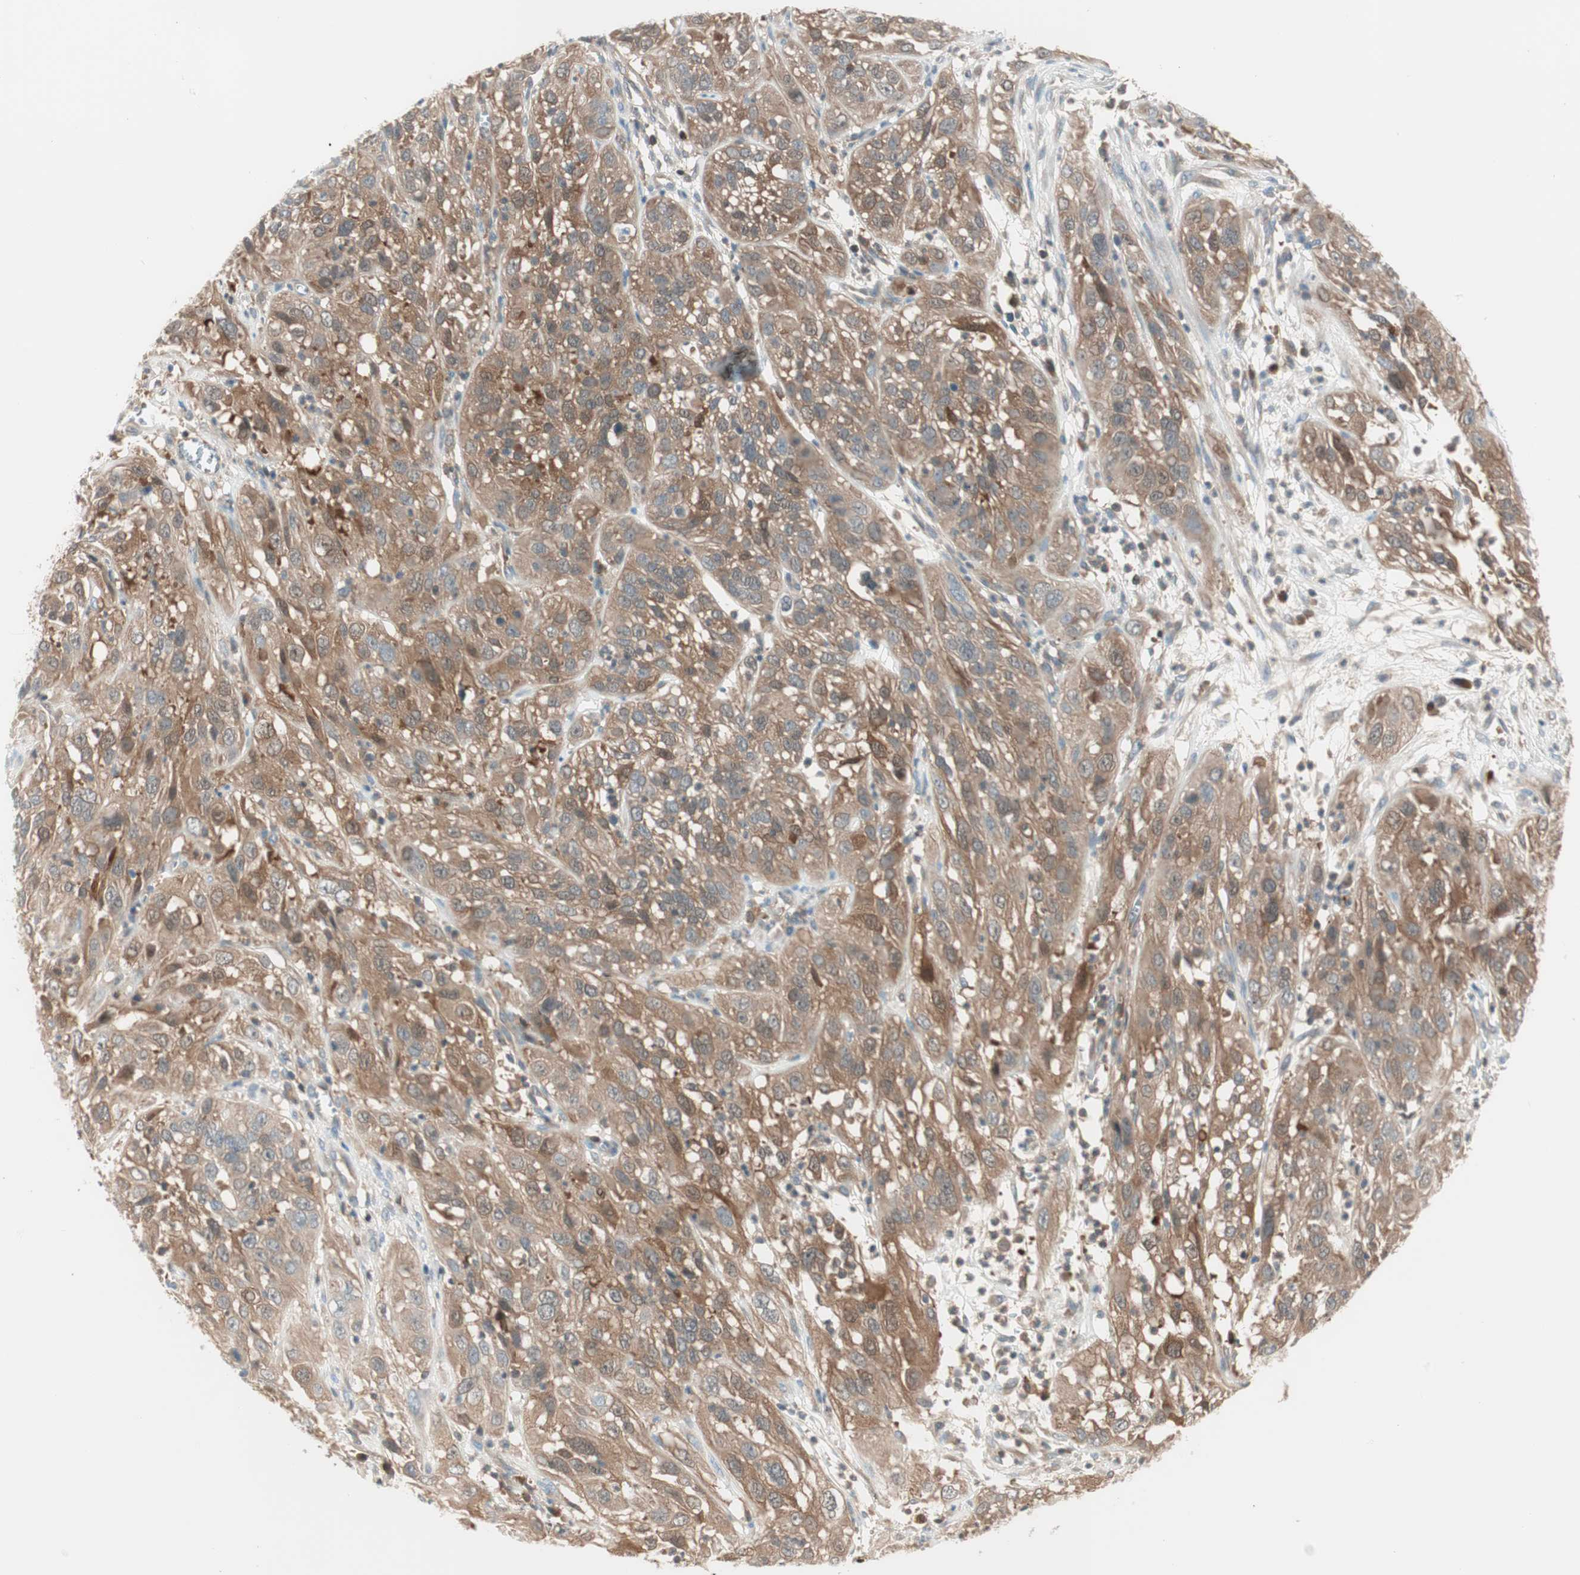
{"staining": {"intensity": "strong", "quantity": ">75%", "location": "cytoplasmic/membranous"}, "tissue": "cervical cancer", "cell_type": "Tumor cells", "image_type": "cancer", "snomed": [{"axis": "morphology", "description": "Squamous cell carcinoma, NOS"}, {"axis": "topography", "description": "Cervix"}], "caption": "High-power microscopy captured an immunohistochemistry (IHC) micrograph of cervical cancer (squamous cell carcinoma), revealing strong cytoplasmic/membranous positivity in about >75% of tumor cells.", "gene": "GALT", "patient": {"sex": "female", "age": 32}}